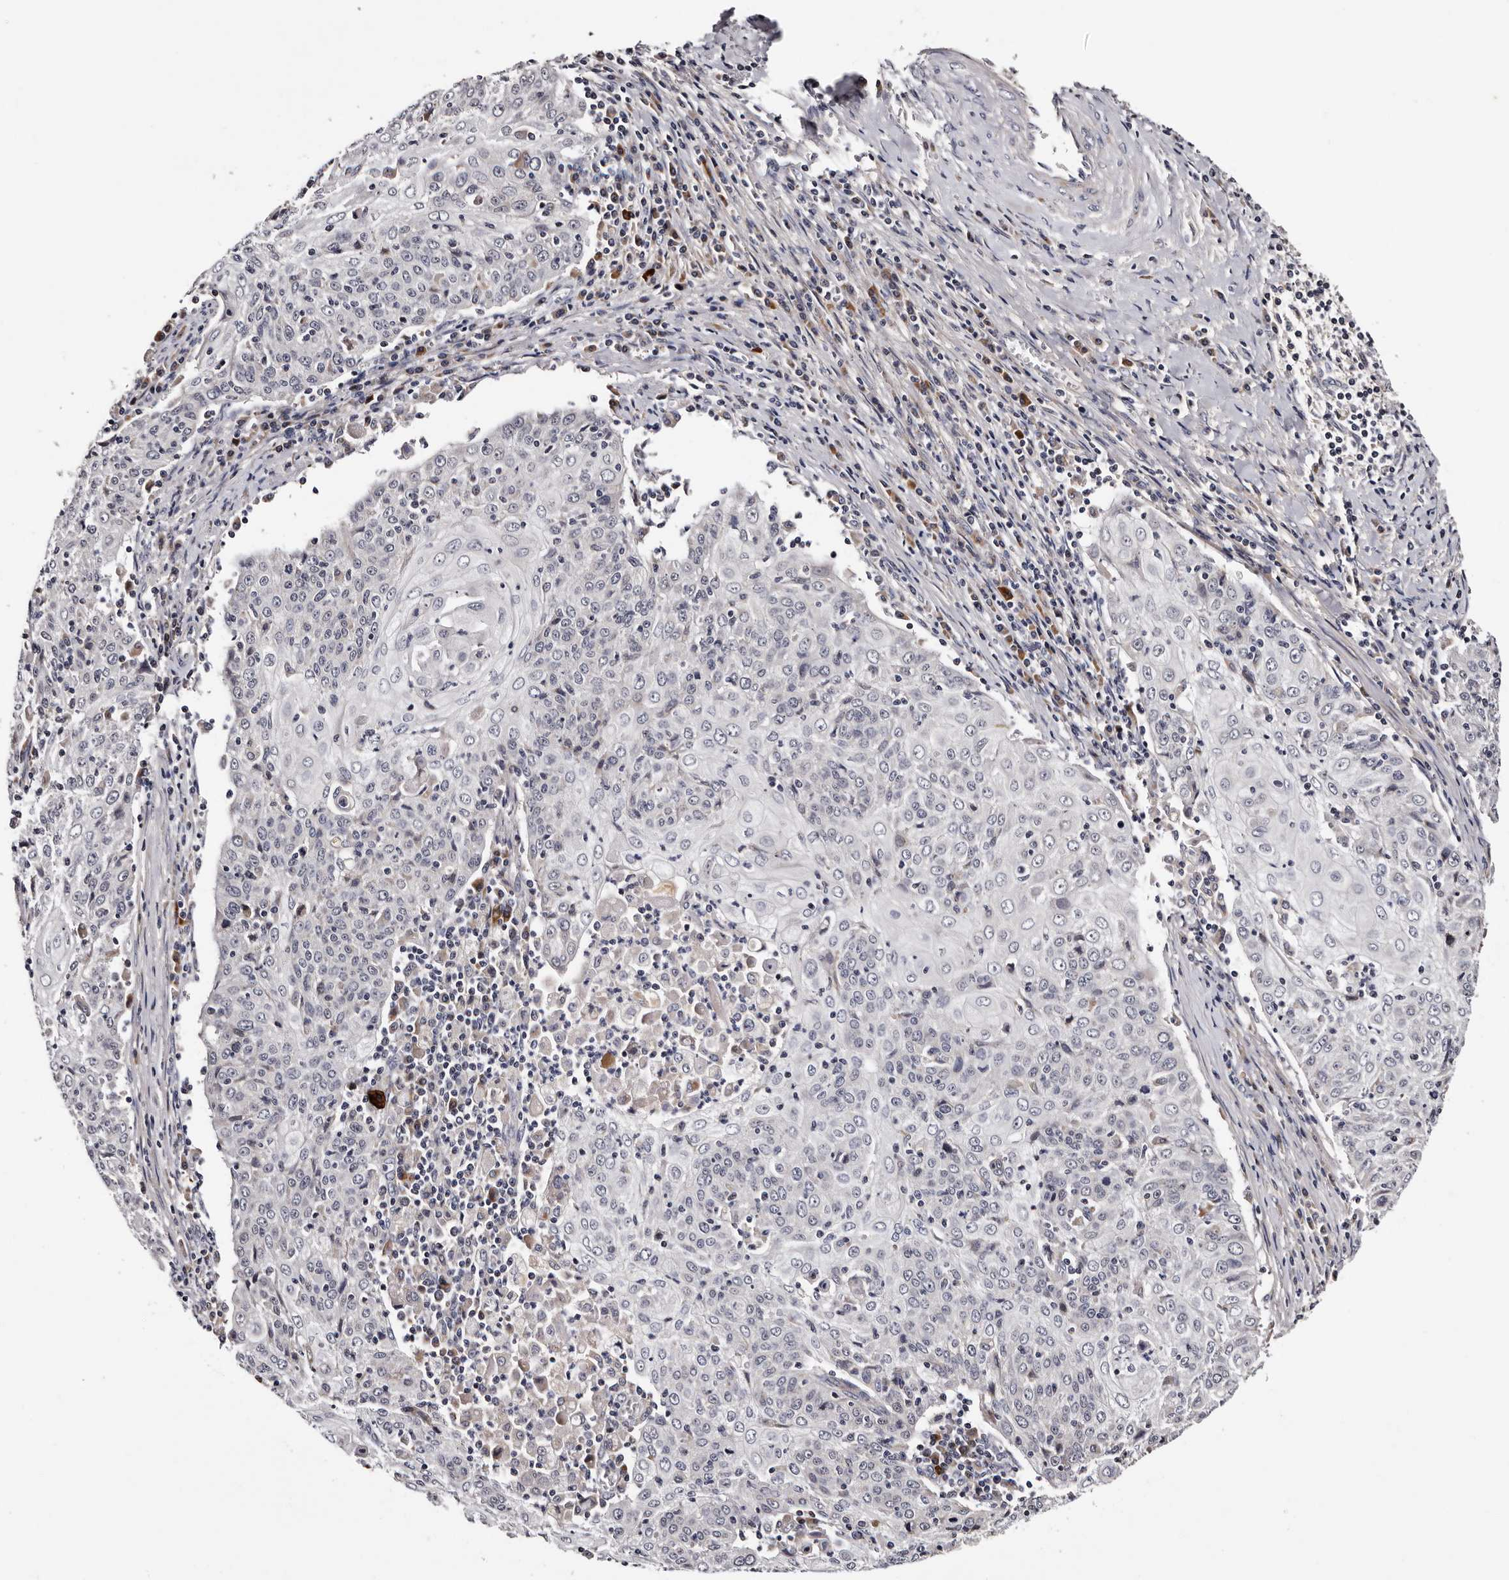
{"staining": {"intensity": "negative", "quantity": "none", "location": "none"}, "tissue": "cervical cancer", "cell_type": "Tumor cells", "image_type": "cancer", "snomed": [{"axis": "morphology", "description": "Squamous cell carcinoma, NOS"}, {"axis": "topography", "description": "Cervix"}], "caption": "This is an IHC histopathology image of cervical squamous cell carcinoma. There is no expression in tumor cells.", "gene": "TAF4B", "patient": {"sex": "female", "age": 48}}